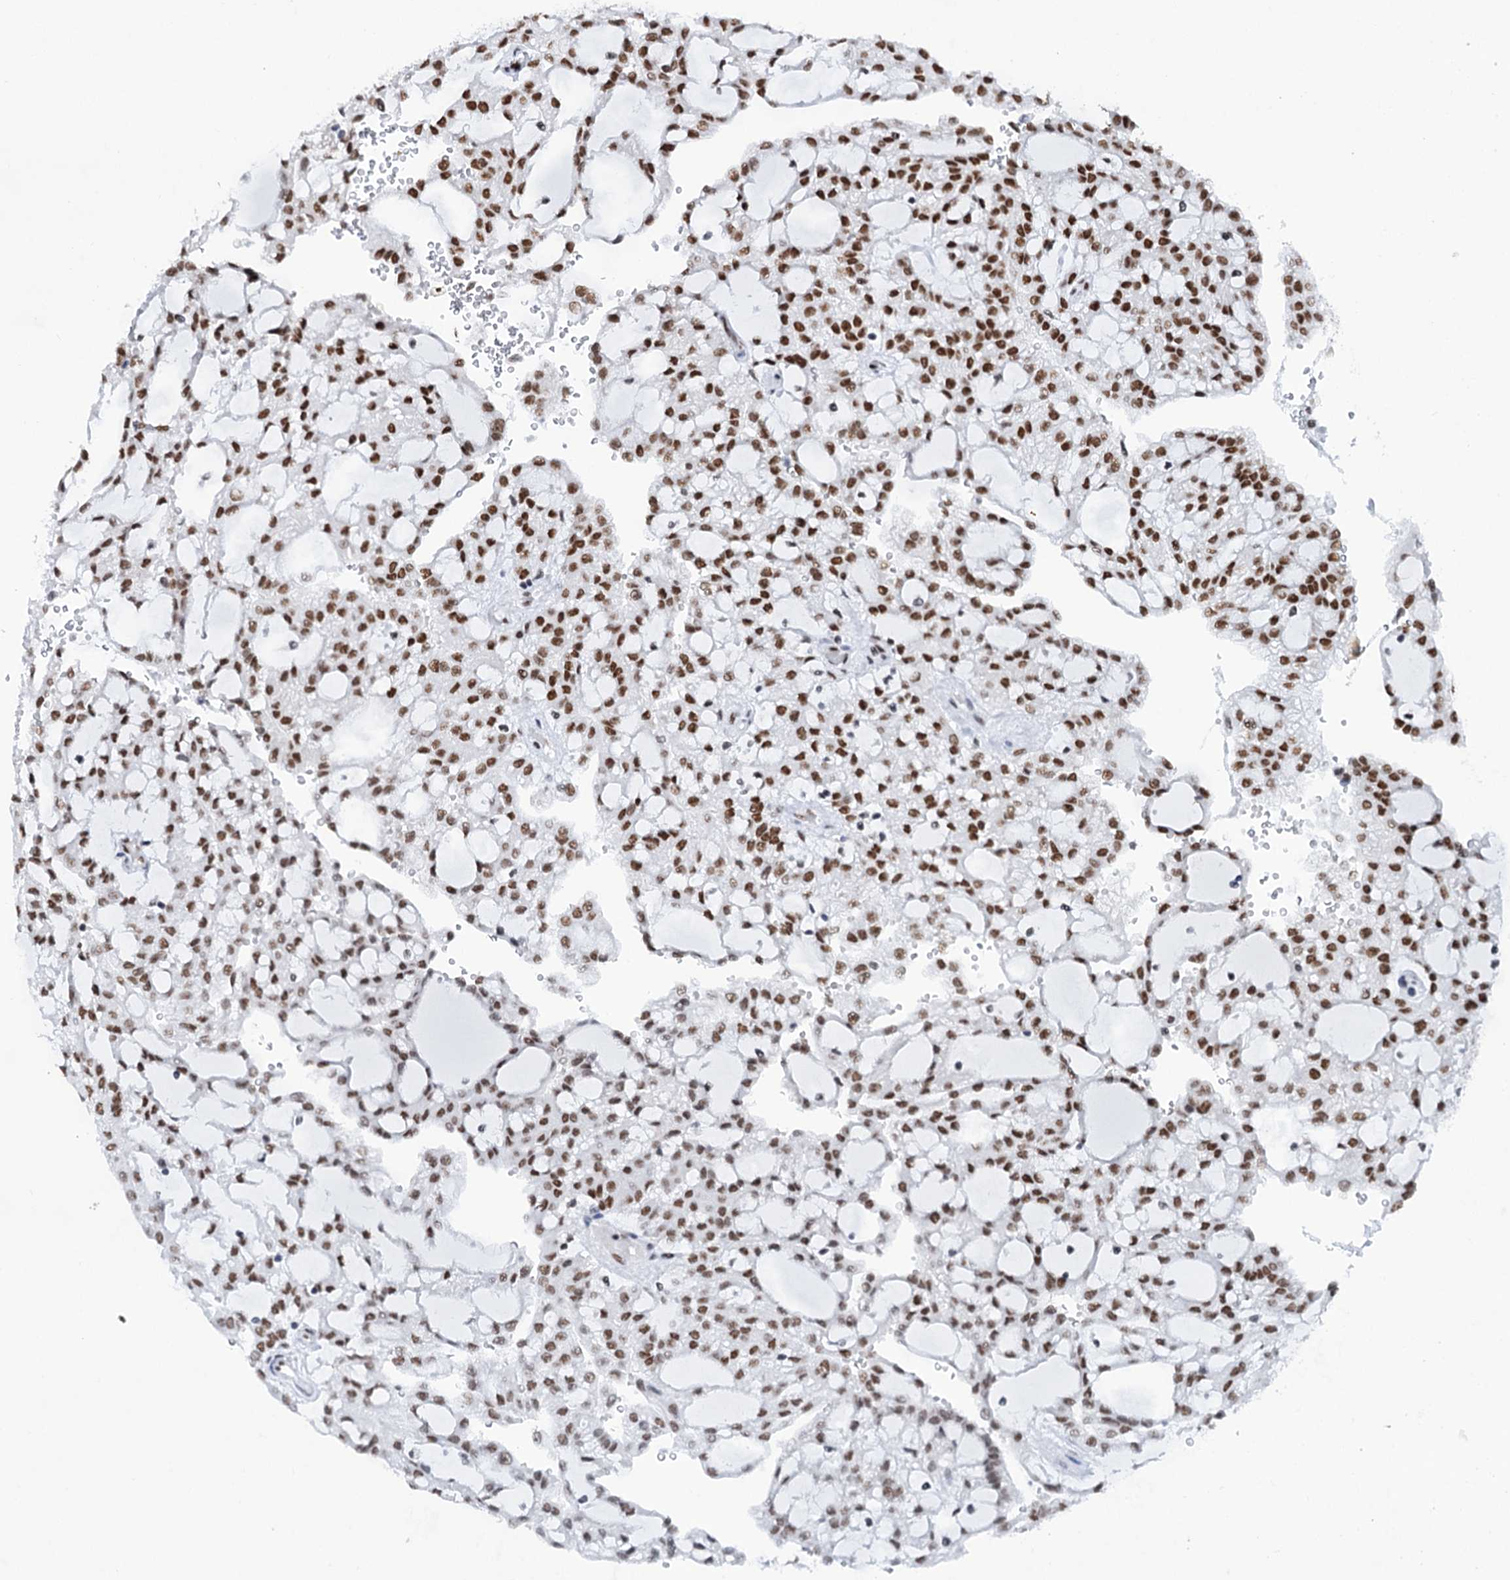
{"staining": {"intensity": "moderate", "quantity": ">75%", "location": "nuclear"}, "tissue": "renal cancer", "cell_type": "Tumor cells", "image_type": "cancer", "snomed": [{"axis": "morphology", "description": "Adenocarcinoma, NOS"}, {"axis": "topography", "description": "Kidney"}], "caption": "Immunohistochemical staining of human renal cancer exhibits moderate nuclear protein staining in about >75% of tumor cells. Immunohistochemistry stains the protein of interest in brown and the nuclei are stained blue.", "gene": "MATR3", "patient": {"sex": "male", "age": 63}}